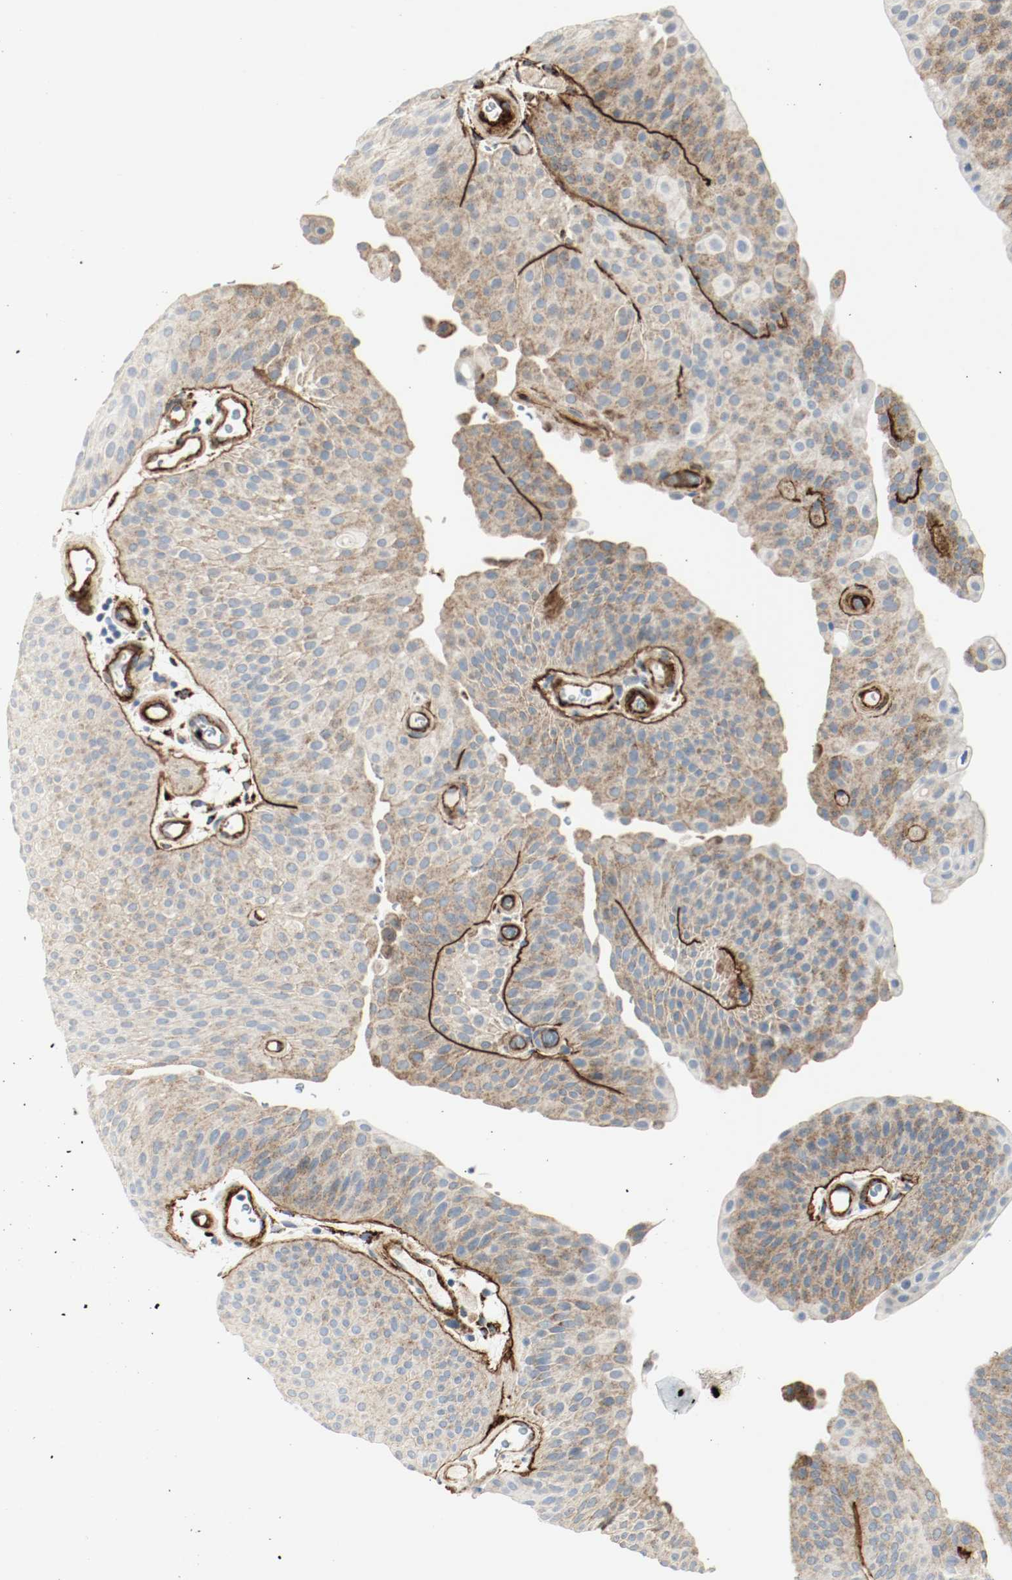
{"staining": {"intensity": "moderate", "quantity": ">75%", "location": "cytoplasmic/membranous"}, "tissue": "urothelial cancer", "cell_type": "Tumor cells", "image_type": "cancer", "snomed": [{"axis": "morphology", "description": "Urothelial carcinoma, Low grade"}, {"axis": "topography", "description": "Urinary bladder"}], "caption": "Urothelial carcinoma (low-grade) tissue reveals moderate cytoplasmic/membranous expression in approximately >75% of tumor cells, visualized by immunohistochemistry.", "gene": "LAMB1", "patient": {"sex": "female", "age": 60}}